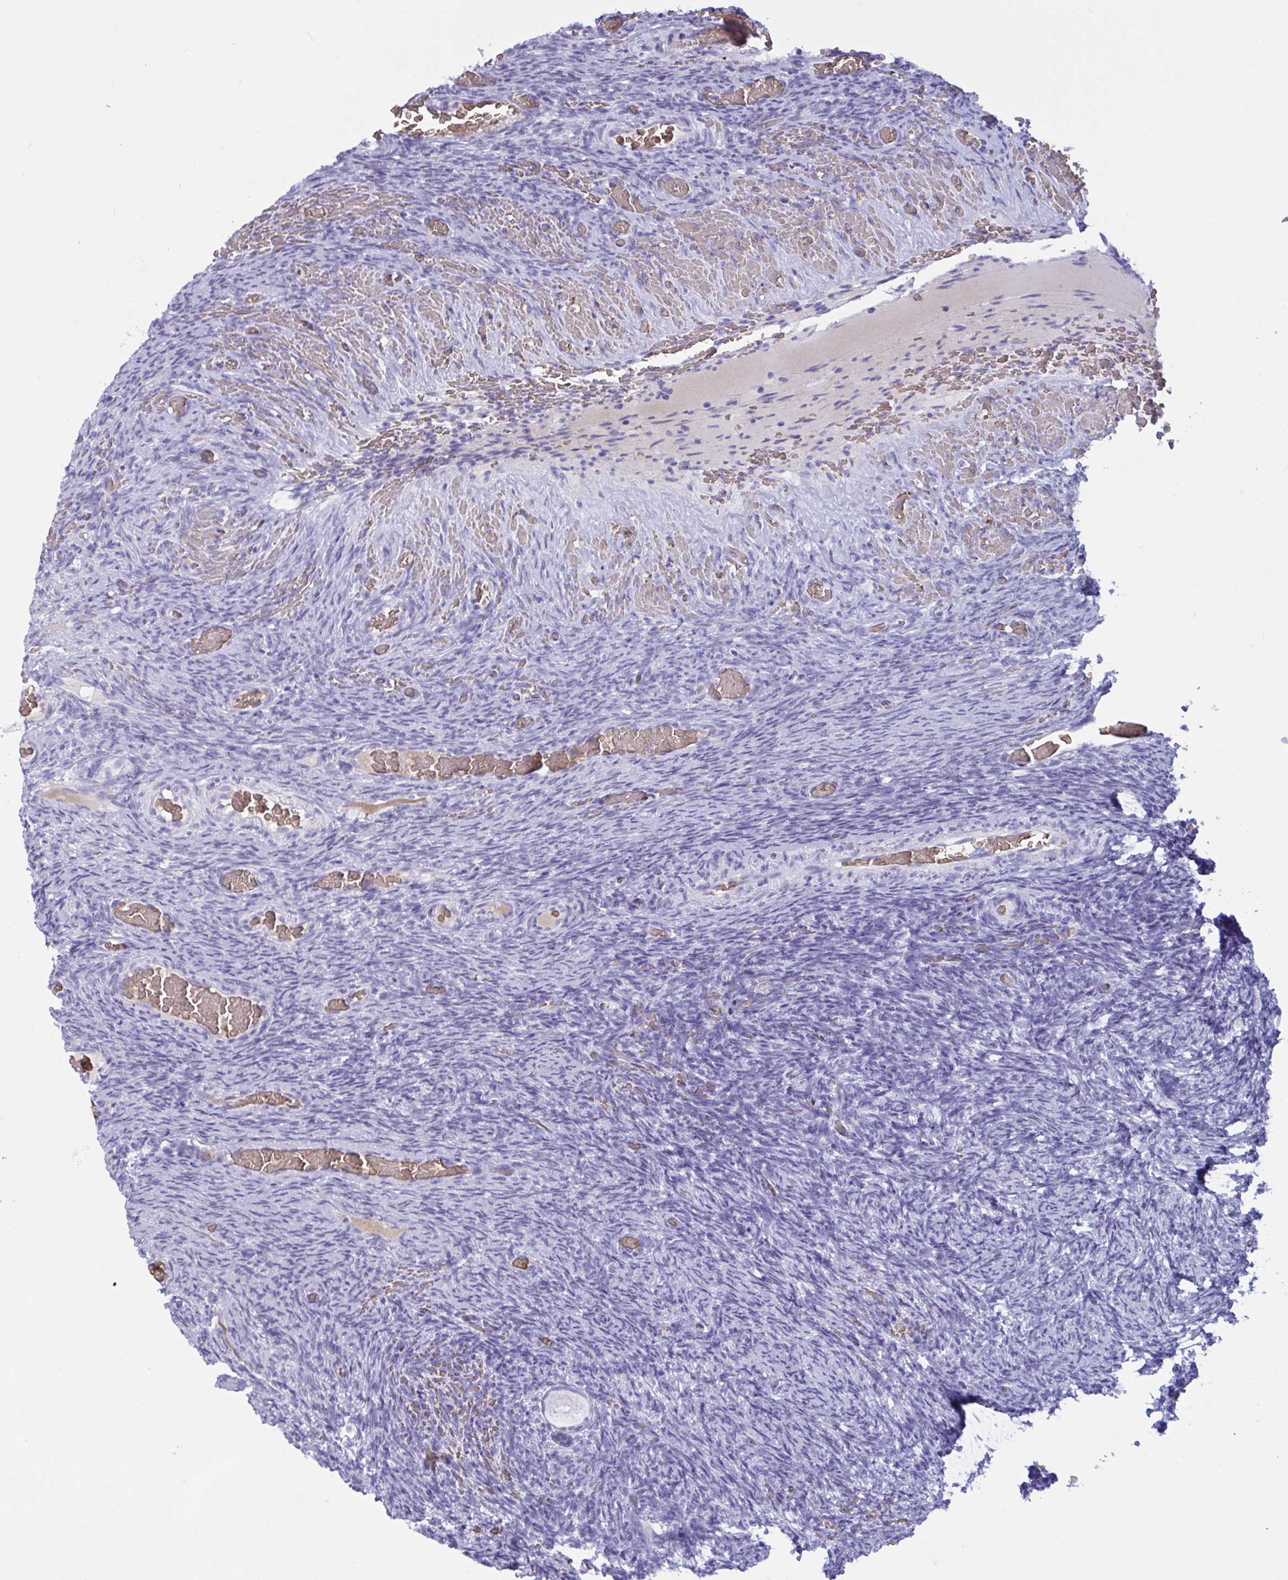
{"staining": {"intensity": "negative", "quantity": "none", "location": "none"}, "tissue": "ovary", "cell_type": "Ovarian stroma cells", "image_type": "normal", "snomed": [{"axis": "morphology", "description": "Normal tissue, NOS"}, {"axis": "topography", "description": "Ovary"}], "caption": "Ovarian stroma cells are negative for protein expression in unremarkable human ovary.", "gene": "SLC2A1", "patient": {"sex": "female", "age": 34}}